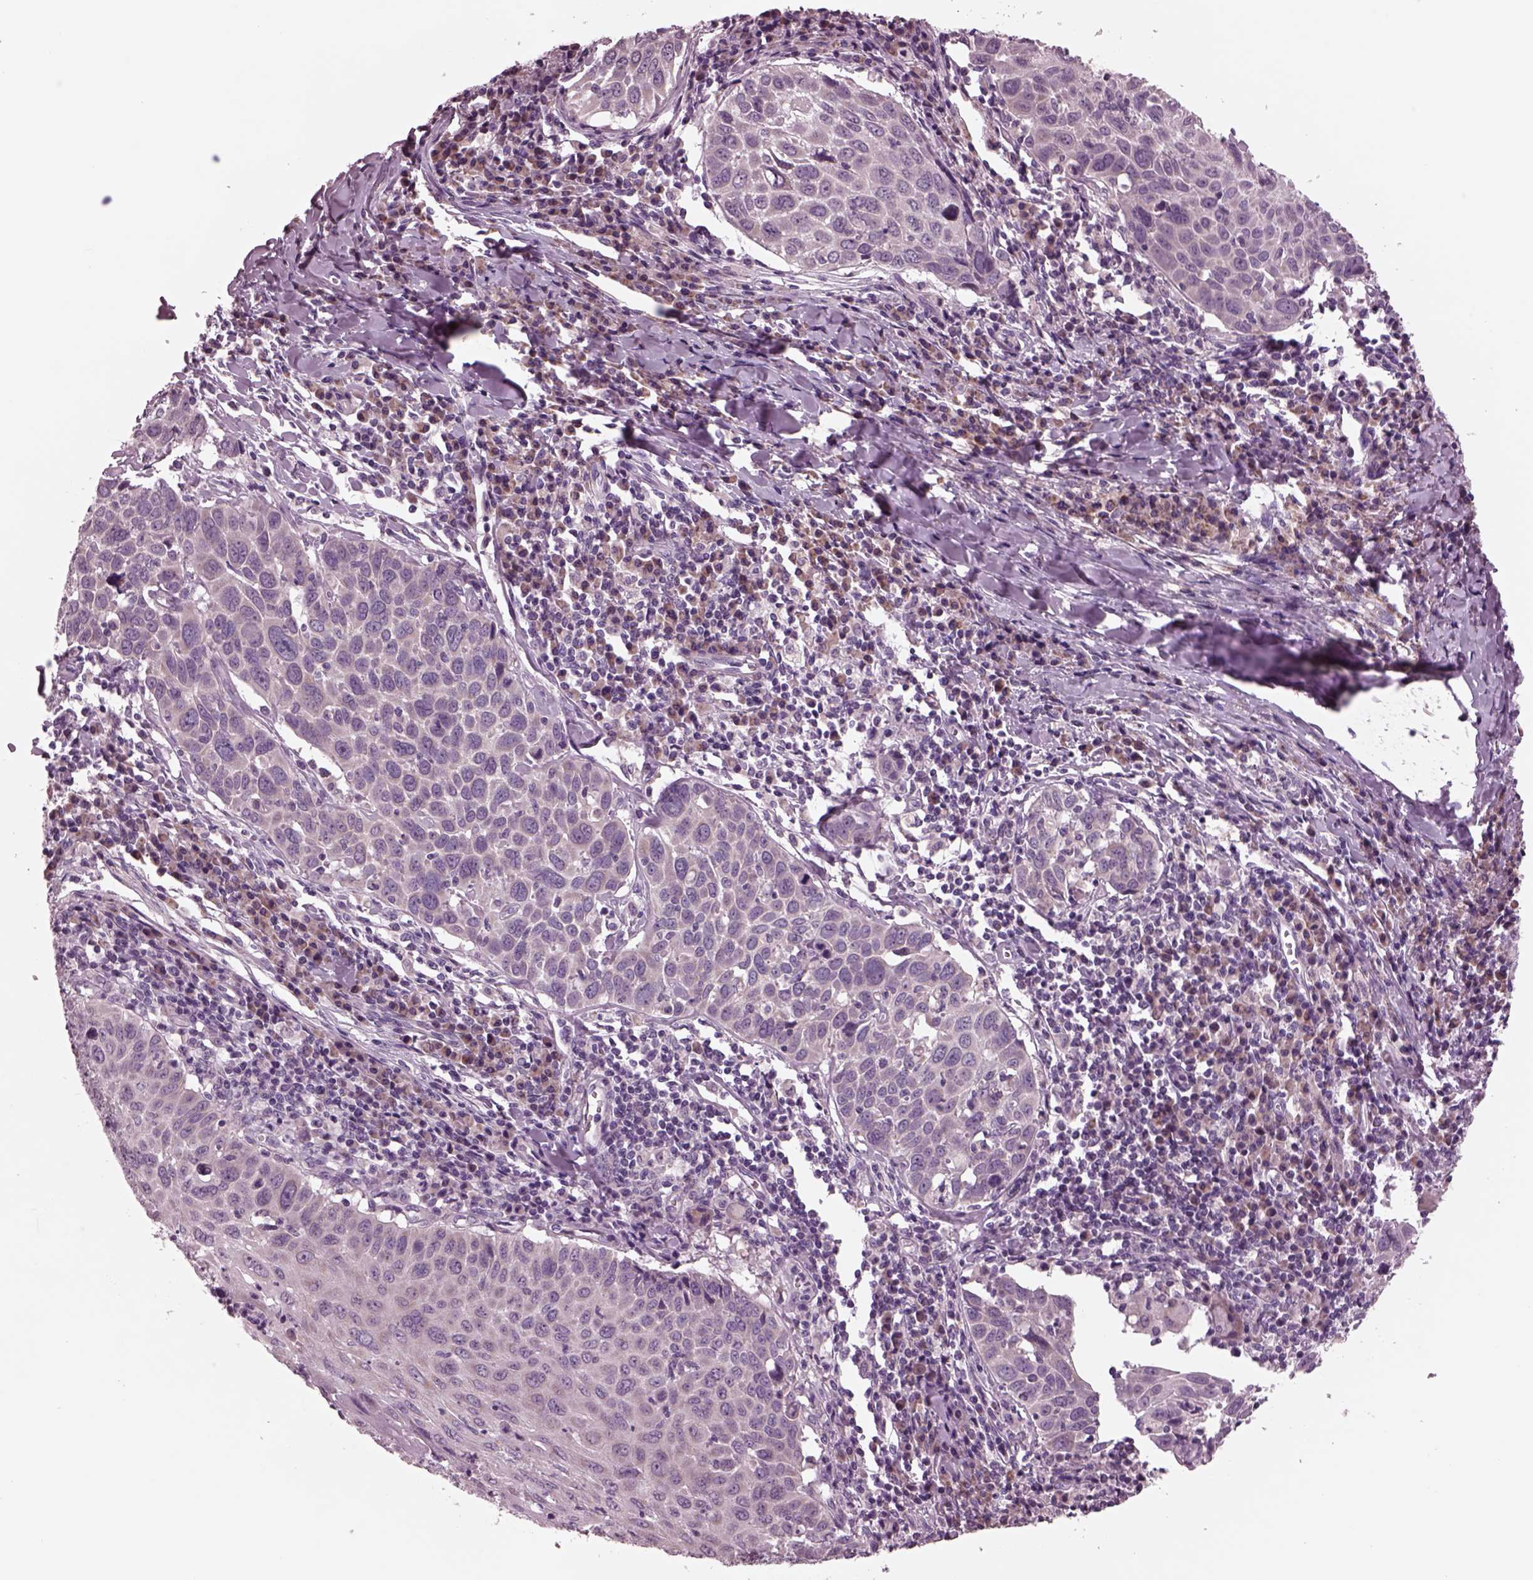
{"staining": {"intensity": "negative", "quantity": "none", "location": "none"}, "tissue": "lung cancer", "cell_type": "Tumor cells", "image_type": "cancer", "snomed": [{"axis": "morphology", "description": "Squamous cell carcinoma, NOS"}, {"axis": "topography", "description": "Lung"}], "caption": "Histopathology image shows no protein positivity in tumor cells of squamous cell carcinoma (lung) tissue.", "gene": "AP4M1", "patient": {"sex": "male", "age": 57}}